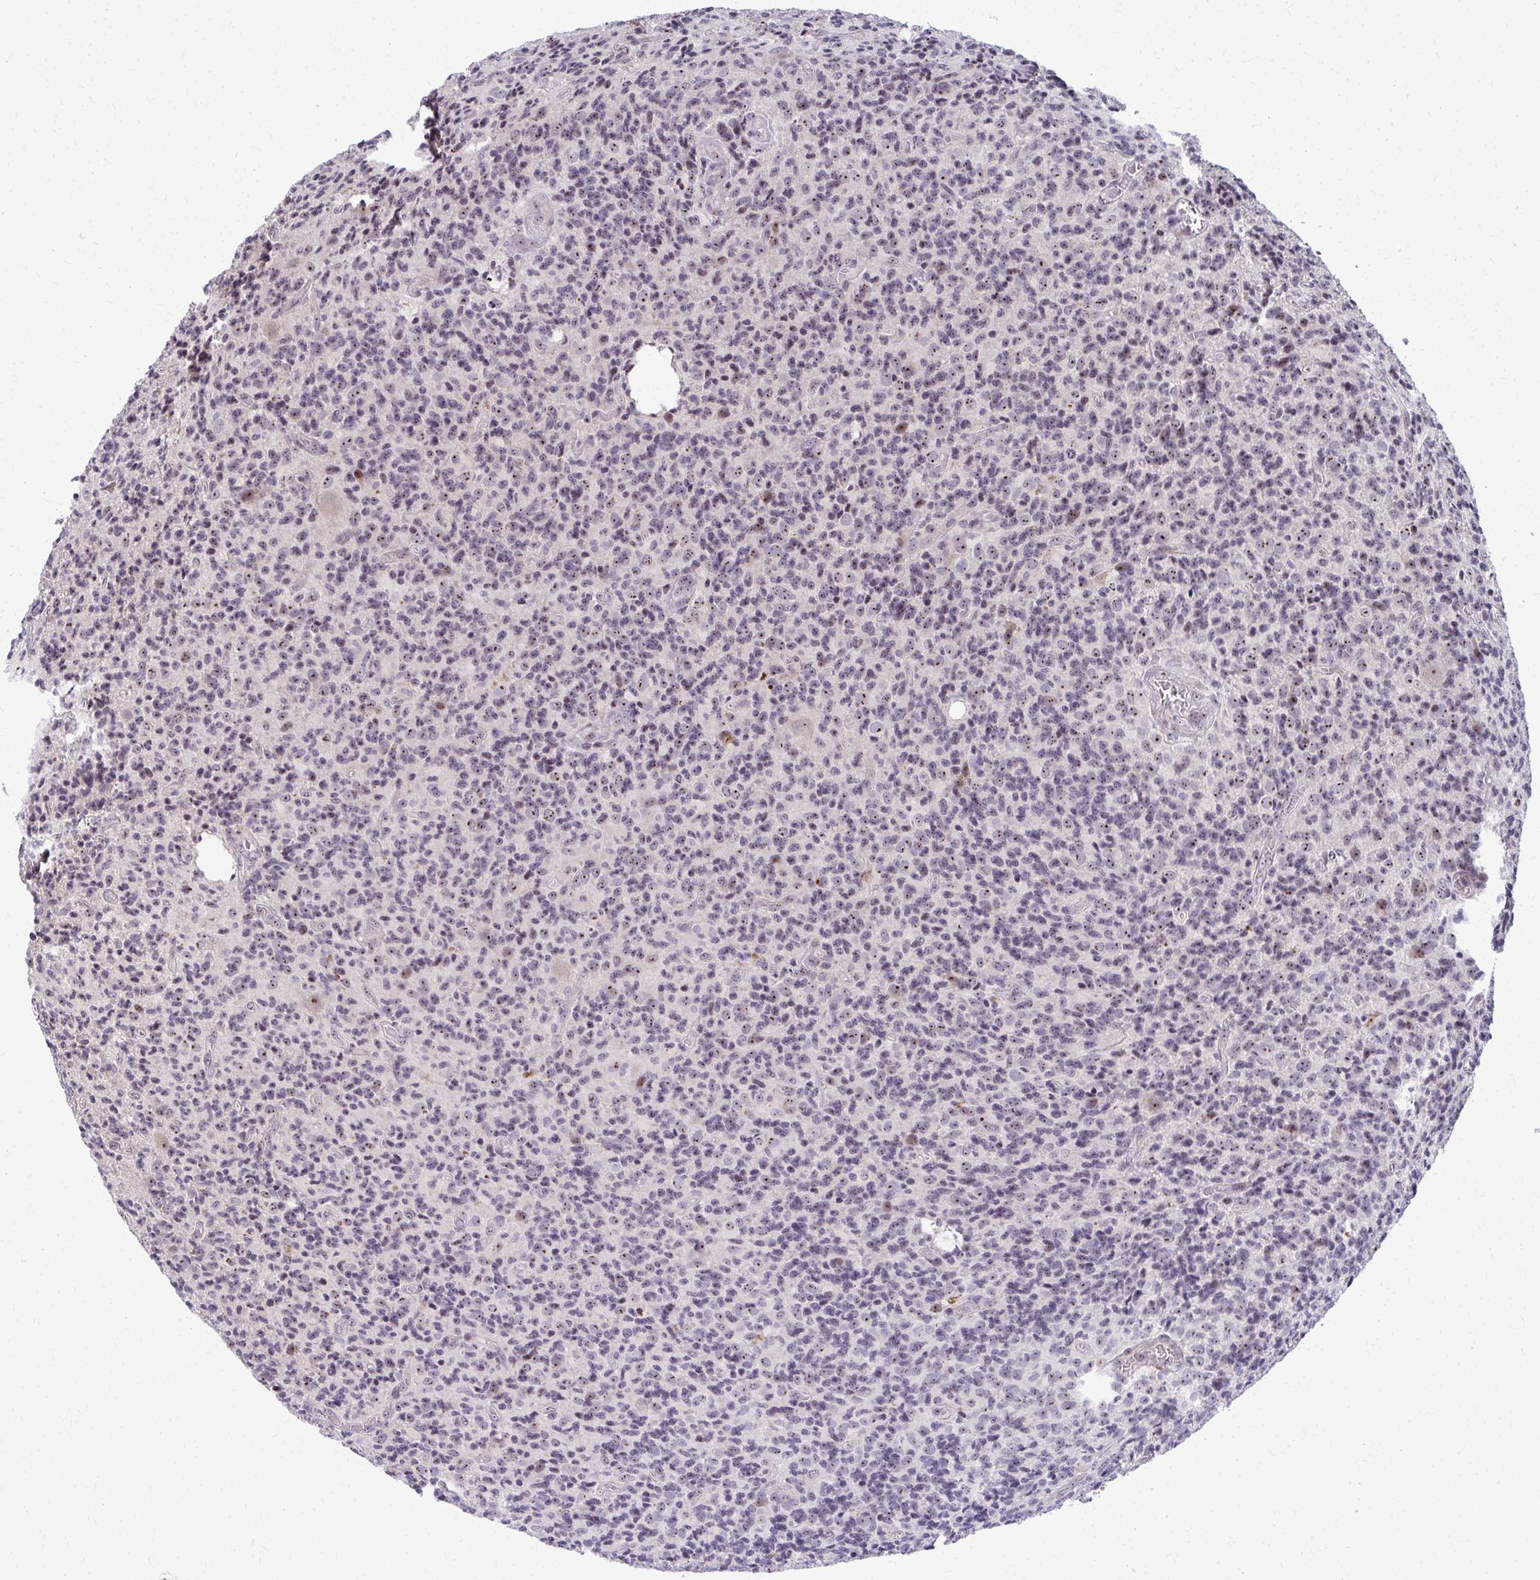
{"staining": {"intensity": "weak", "quantity": ">75%", "location": "nuclear"}, "tissue": "glioma", "cell_type": "Tumor cells", "image_type": "cancer", "snomed": [{"axis": "morphology", "description": "Glioma, malignant, High grade"}, {"axis": "topography", "description": "Brain"}], "caption": "This micrograph exhibits immunohistochemistry staining of human malignant high-grade glioma, with low weak nuclear staining in about >75% of tumor cells.", "gene": "NUDT16", "patient": {"sex": "male", "age": 76}}